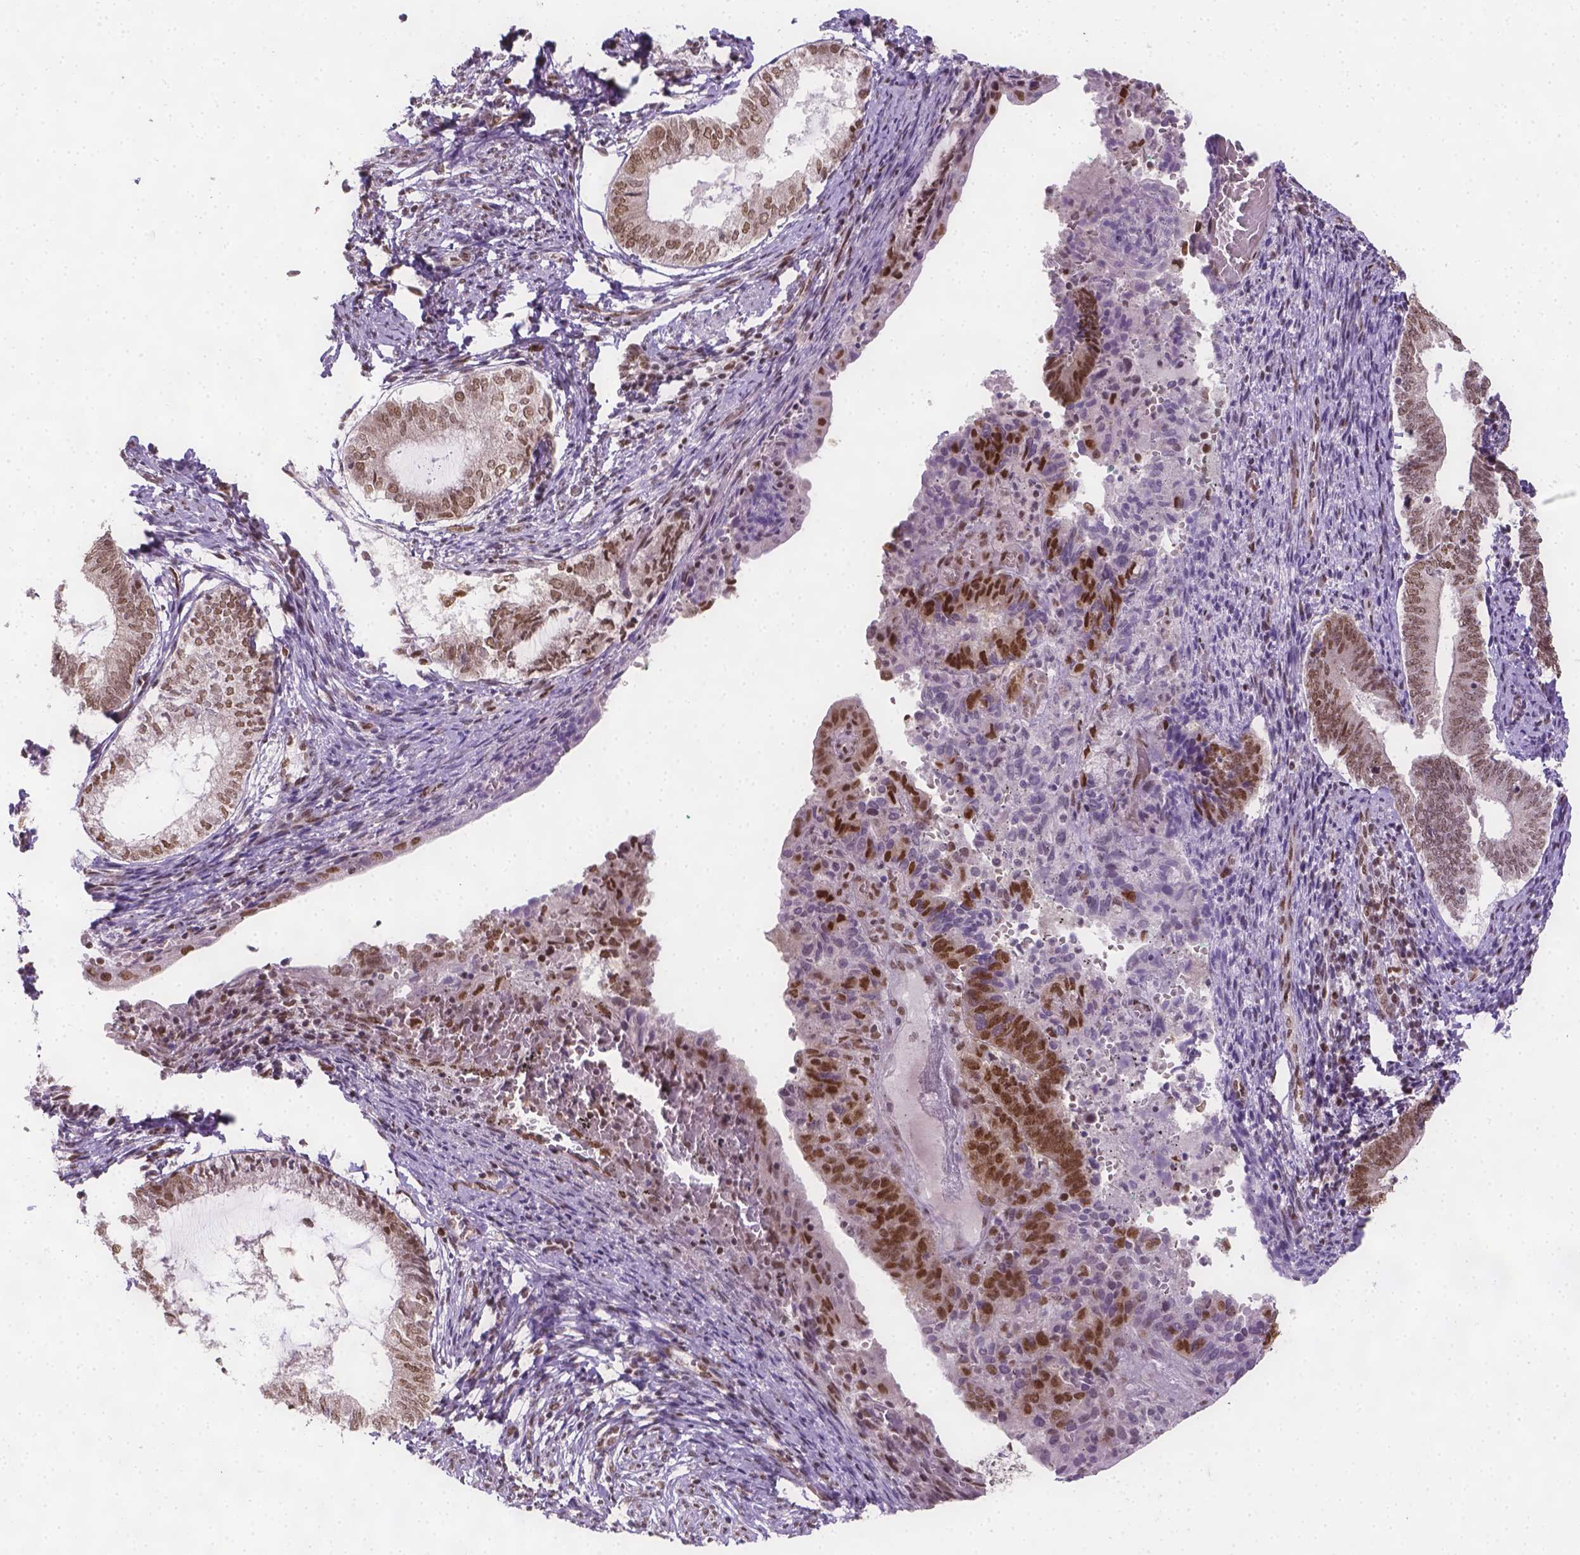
{"staining": {"intensity": "moderate", "quantity": "25%-75%", "location": "nuclear"}, "tissue": "endometrium", "cell_type": "Cells in endometrial stroma", "image_type": "normal", "snomed": [{"axis": "morphology", "description": "Normal tissue, NOS"}, {"axis": "topography", "description": "Endometrium"}], "caption": "A medium amount of moderate nuclear staining is identified in about 25%-75% of cells in endometrial stroma in benign endometrium. Using DAB (3,3'-diaminobenzidine) (brown) and hematoxylin (blue) stains, captured at high magnification using brightfield microscopy.", "gene": "FANCE", "patient": {"sex": "female", "age": 50}}